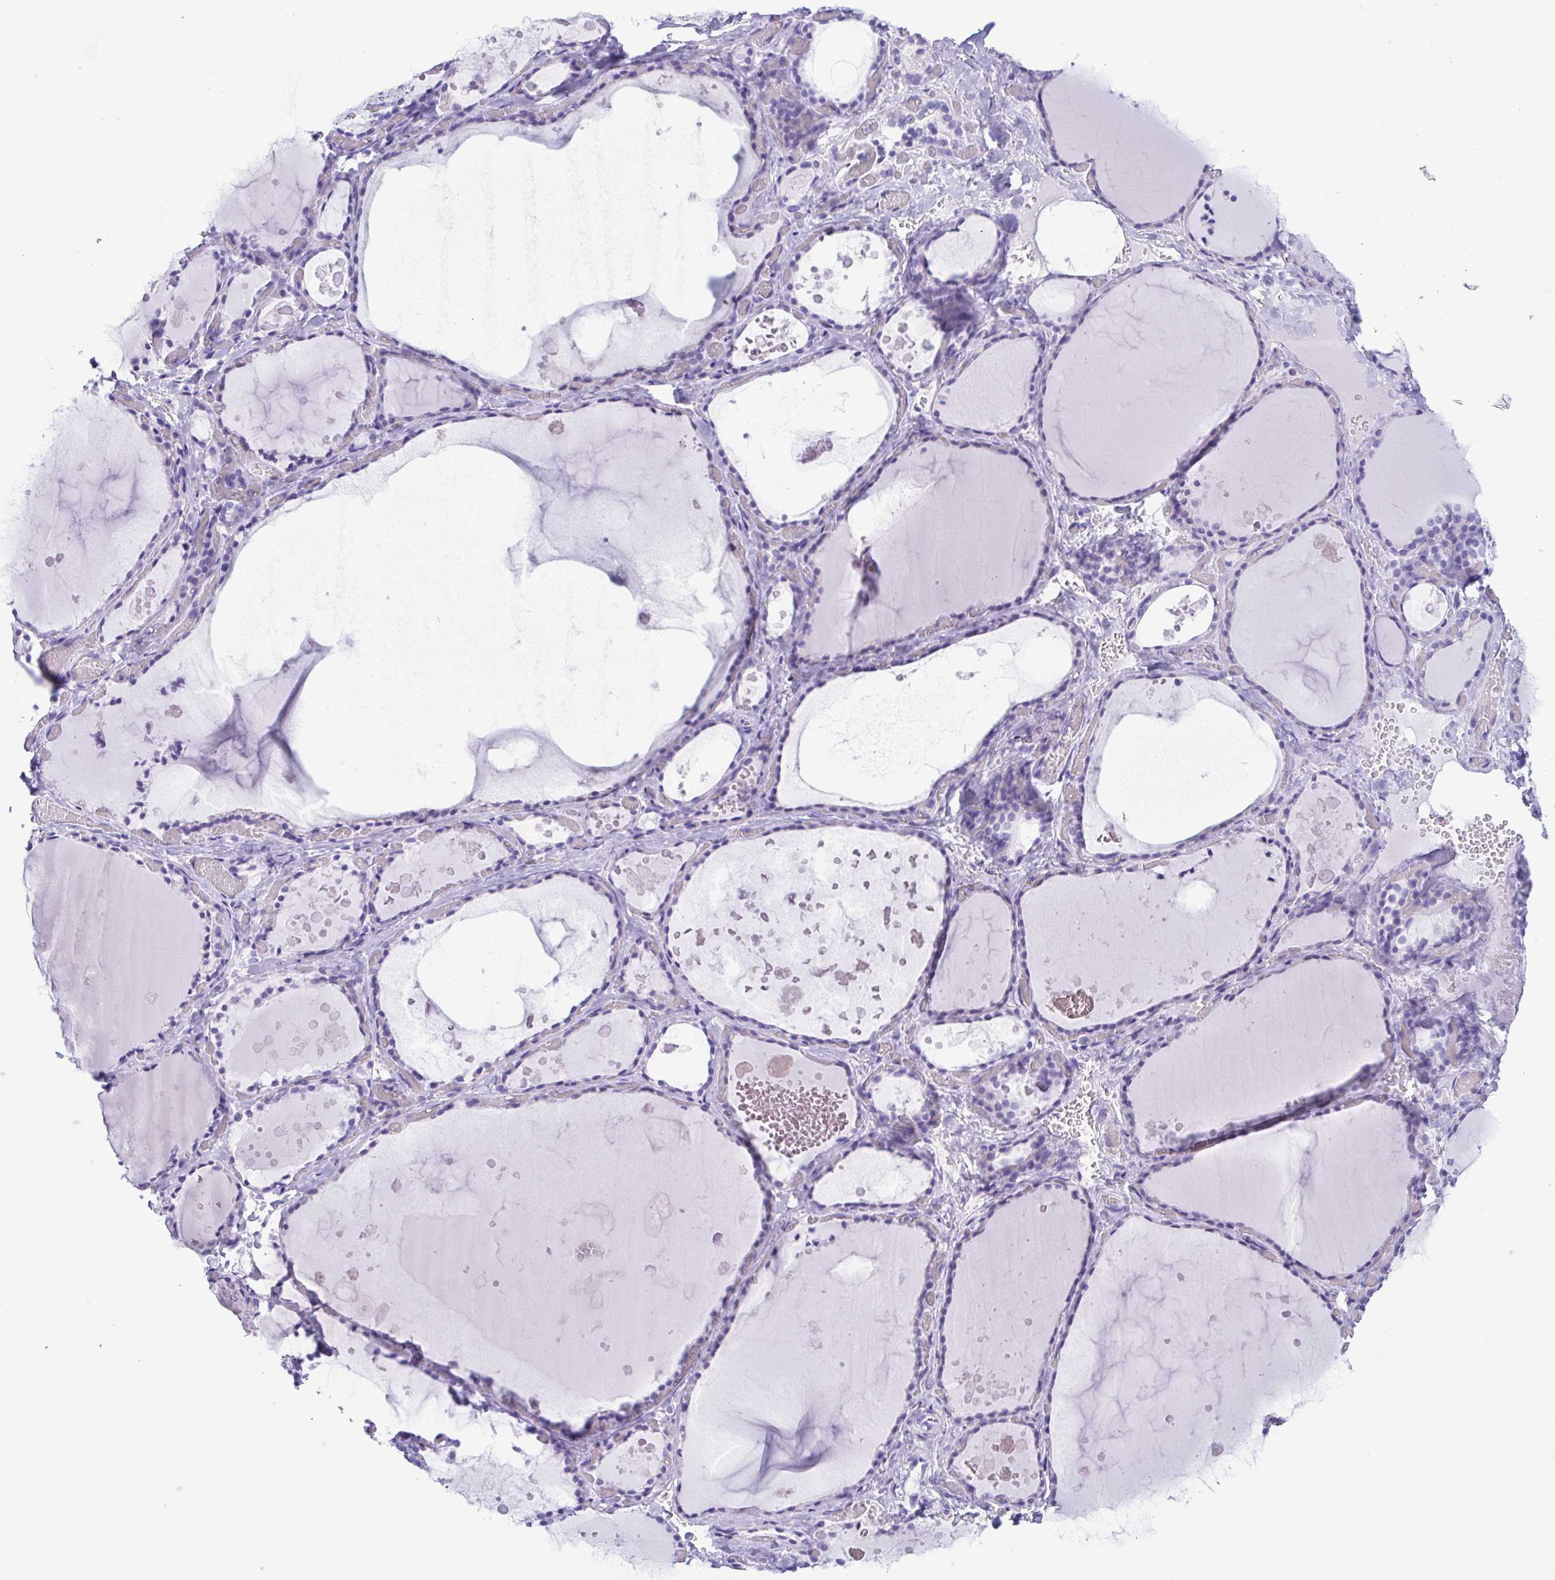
{"staining": {"intensity": "negative", "quantity": "none", "location": "none"}, "tissue": "thyroid gland", "cell_type": "Glandular cells", "image_type": "normal", "snomed": [{"axis": "morphology", "description": "Normal tissue, NOS"}, {"axis": "topography", "description": "Thyroid gland"}], "caption": "Immunohistochemical staining of unremarkable human thyroid gland demonstrates no significant staining in glandular cells.", "gene": "TSPY10", "patient": {"sex": "female", "age": 56}}